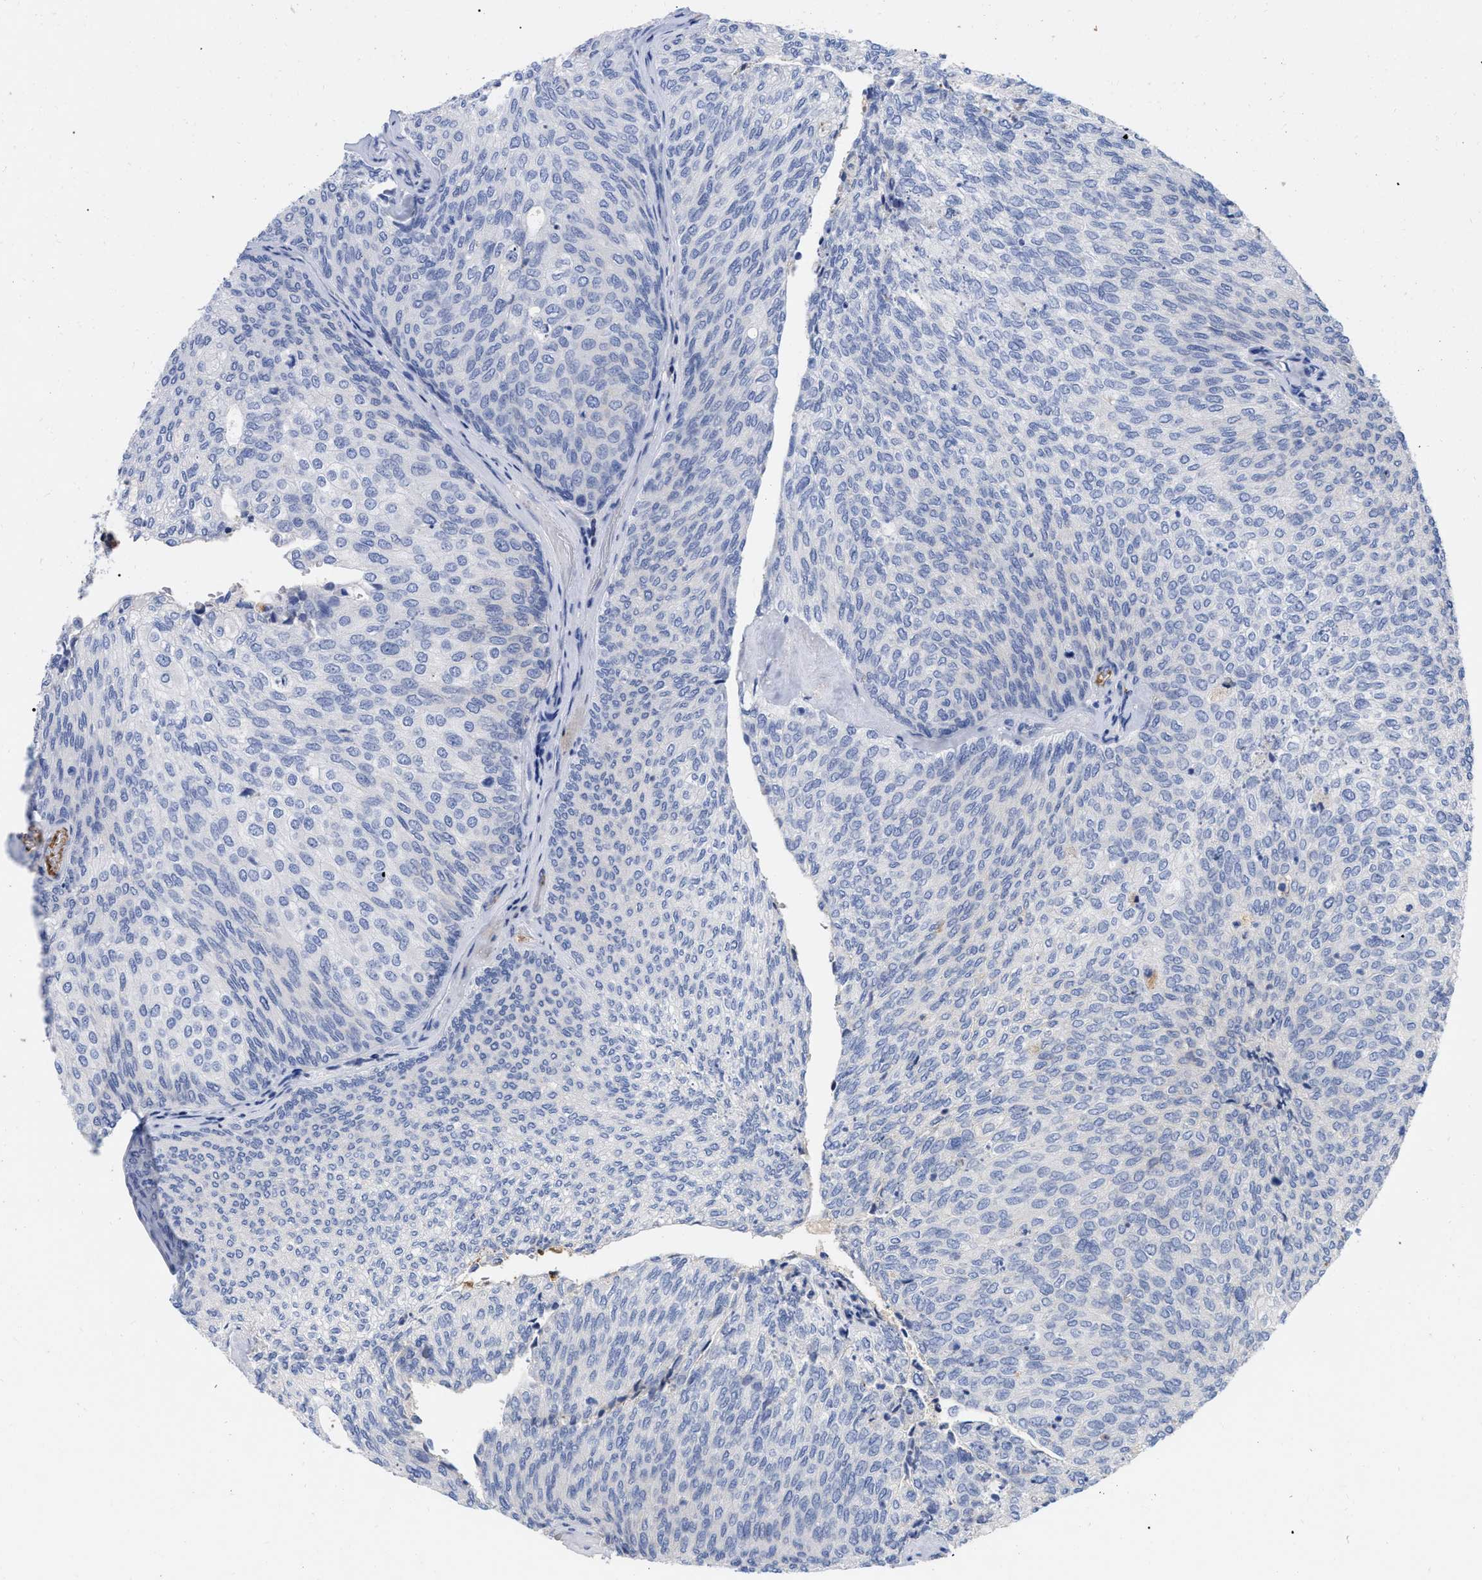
{"staining": {"intensity": "negative", "quantity": "none", "location": "none"}, "tissue": "urothelial cancer", "cell_type": "Tumor cells", "image_type": "cancer", "snomed": [{"axis": "morphology", "description": "Urothelial carcinoma, Low grade"}, {"axis": "topography", "description": "Urinary bladder"}], "caption": "The micrograph exhibits no significant positivity in tumor cells of low-grade urothelial carcinoma.", "gene": "IGHV5-51", "patient": {"sex": "female", "age": 79}}